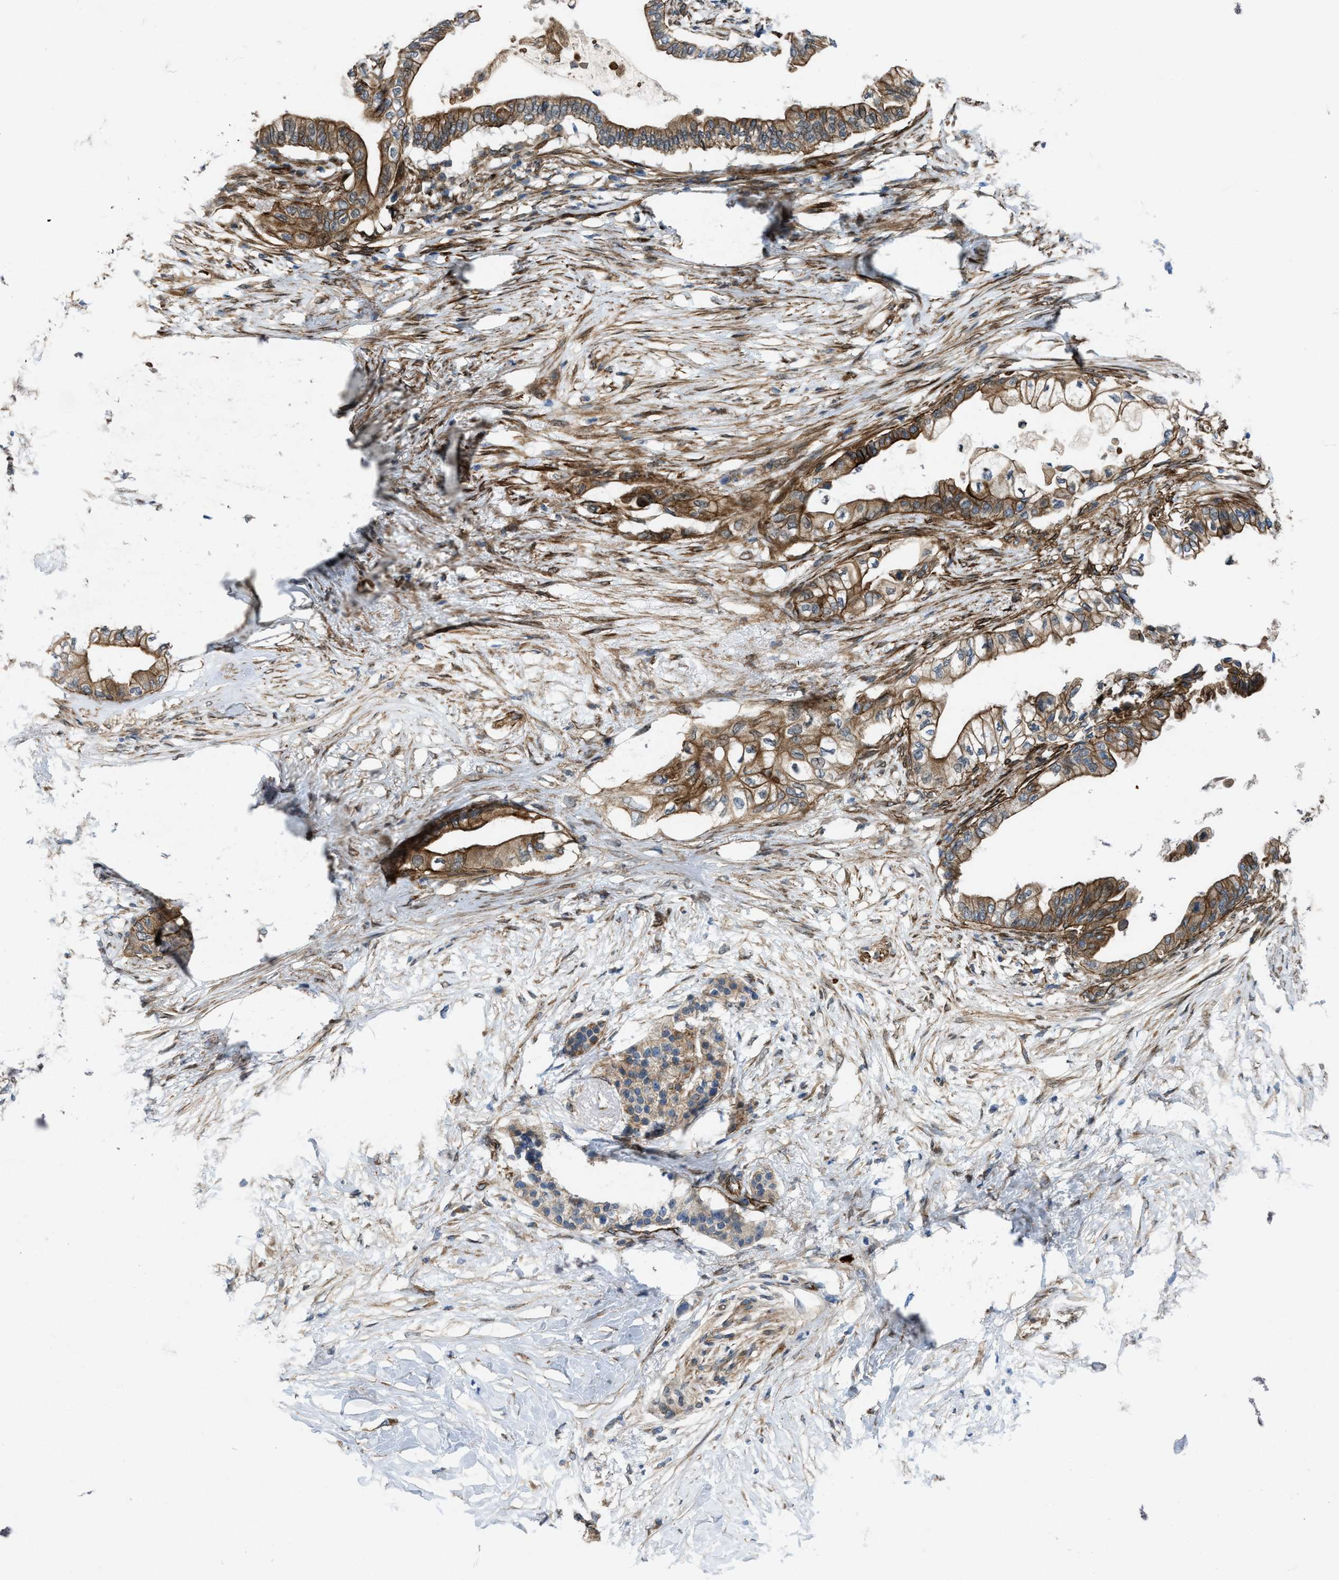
{"staining": {"intensity": "moderate", "quantity": ">75%", "location": "cytoplasmic/membranous"}, "tissue": "pancreatic cancer", "cell_type": "Tumor cells", "image_type": "cancer", "snomed": [{"axis": "morphology", "description": "Normal tissue, NOS"}, {"axis": "morphology", "description": "Adenocarcinoma, NOS"}, {"axis": "topography", "description": "Pancreas"}, {"axis": "topography", "description": "Duodenum"}], "caption": "An image showing moderate cytoplasmic/membranous staining in about >75% of tumor cells in adenocarcinoma (pancreatic), as visualized by brown immunohistochemical staining.", "gene": "URGCP", "patient": {"sex": "female", "age": 60}}